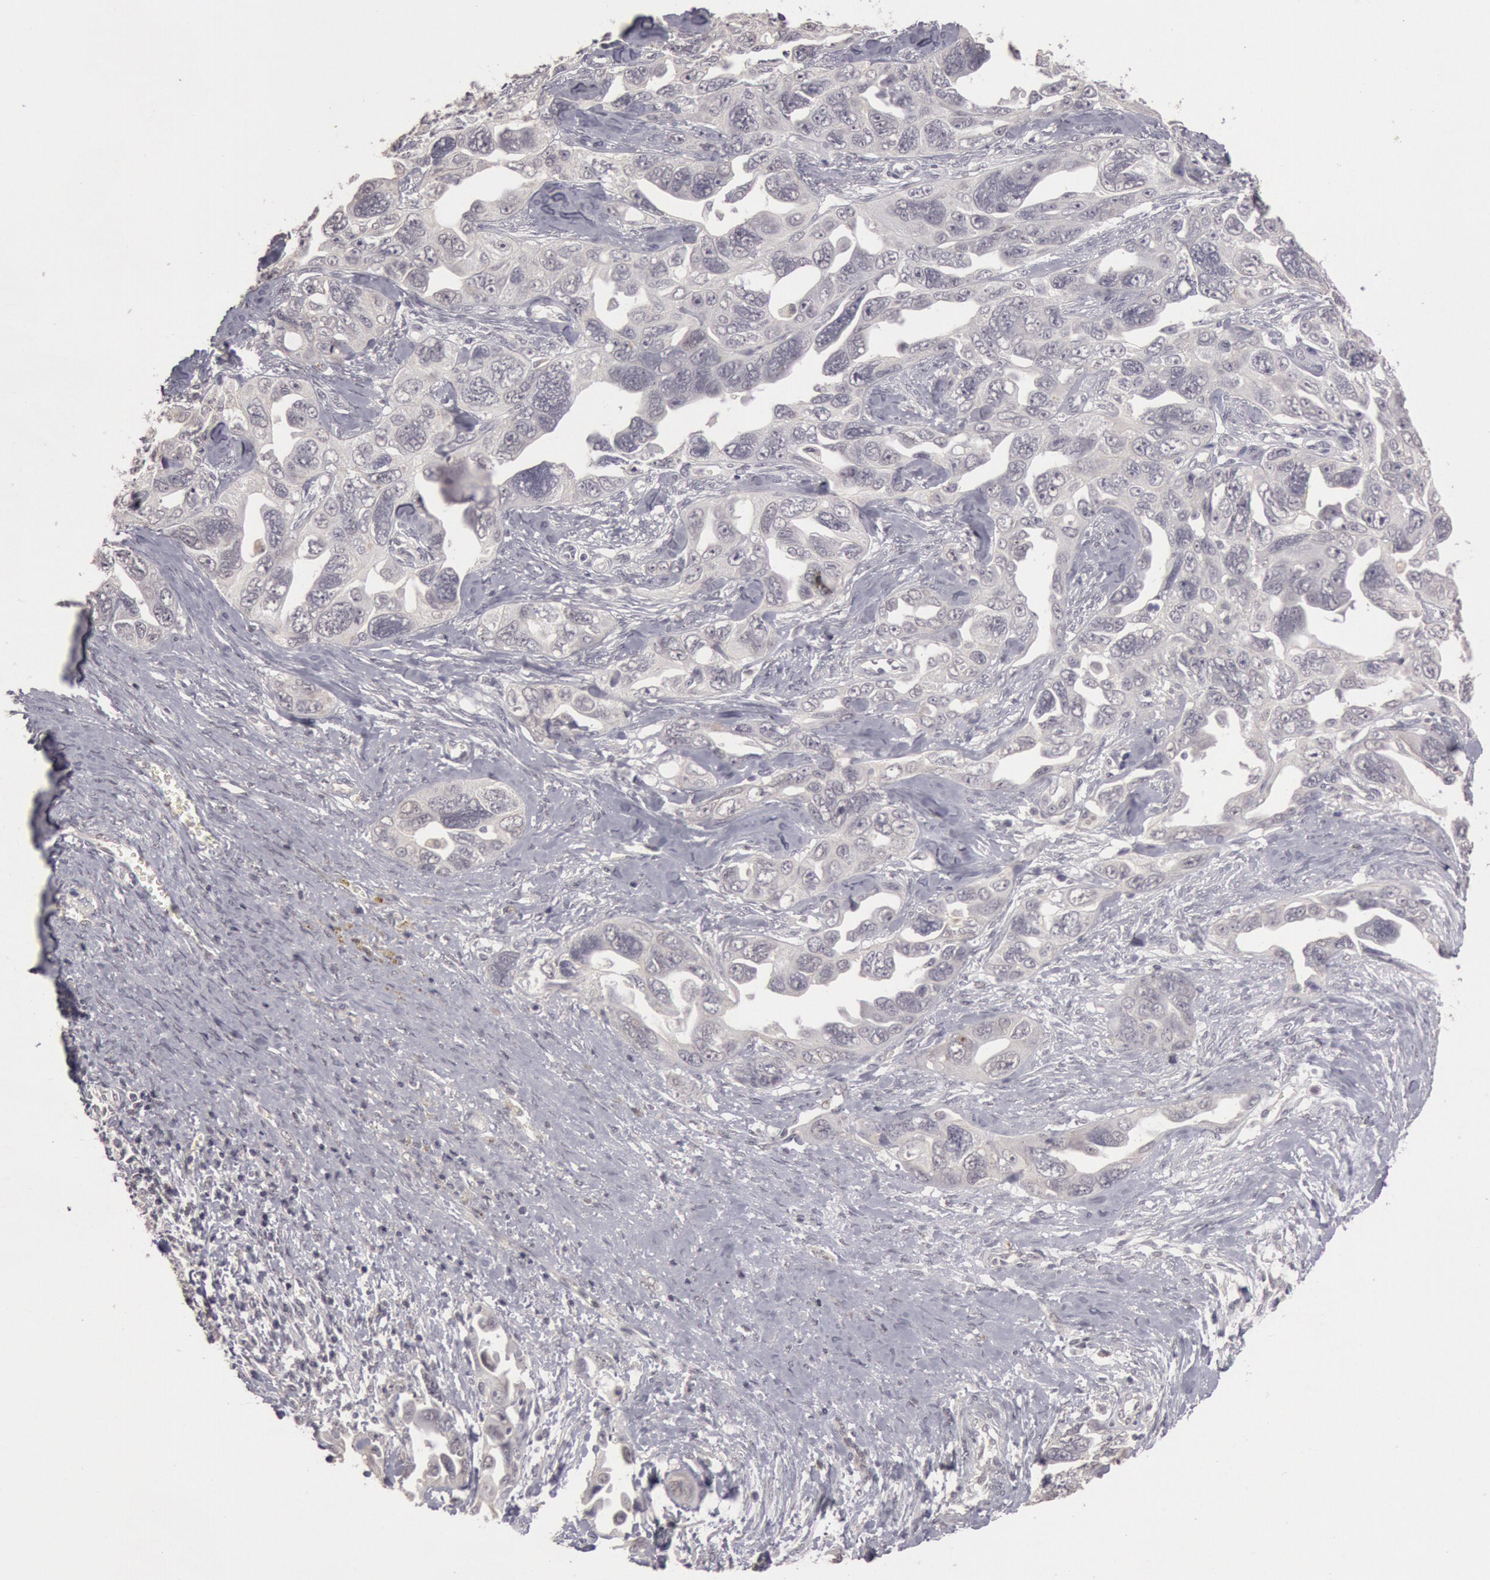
{"staining": {"intensity": "negative", "quantity": "none", "location": "none"}, "tissue": "ovarian cancer", "cell_type": "Tumor cells", "image_type": "cancer", "snomed": [{"axis": "morphology", "description": "Cystadenocarcinoma, serous, NOS"}, {"axis": "topography", "description": "Ovary"}], "caption": "A photomicrograph of human ovarian serous cystadenocarcinoma is negative for staining in tumor cells. Nuclei are stained in blue.", "gene": "RIMBP3C", "patient": {"sex": "female", "age": 63}}